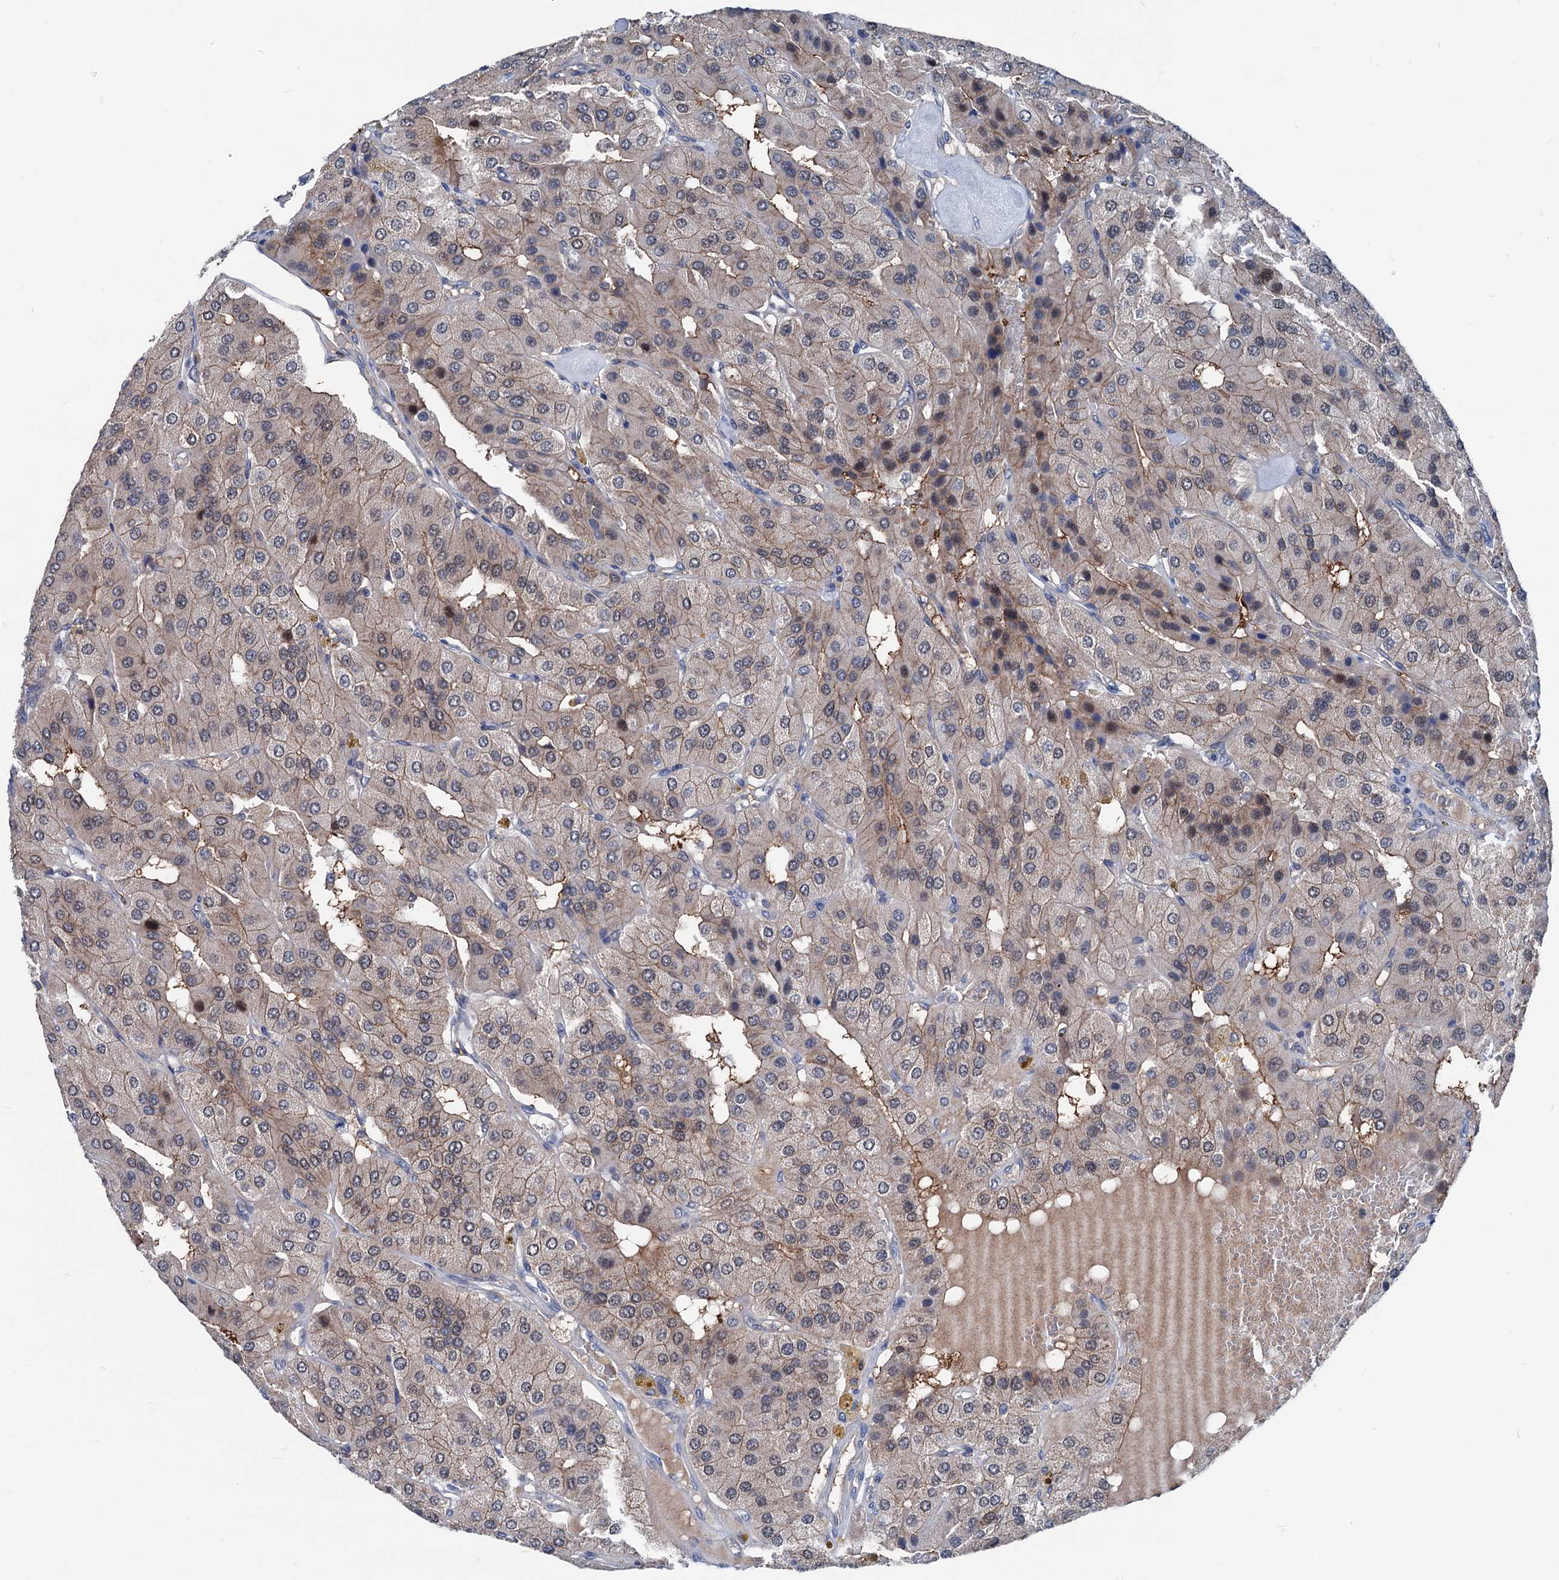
{"staining": {"intensity": "weak", "quantity": ">75%", "location": "cytoplasmic/membranous"}, "tissue": "parathyroid gland", "cell_type": "Glandular cells", "image_type": "normal", "snomed": [{"axis": "morphology", "description": "Normal tissue, NOS"}, {"axis": "morphology", "description": "Adenoma, NOS"}, {"axis": "topography", "description": "Parathyroid gland"}], "caption": "This histopathology image displays IHC staining of benign human parathyroid gland, with low weak cytoplasmic/membranous expression in approximately >75% of glandular cells.", "gene": "GLO1", "patient": {"sex": "female", "age": 86}}